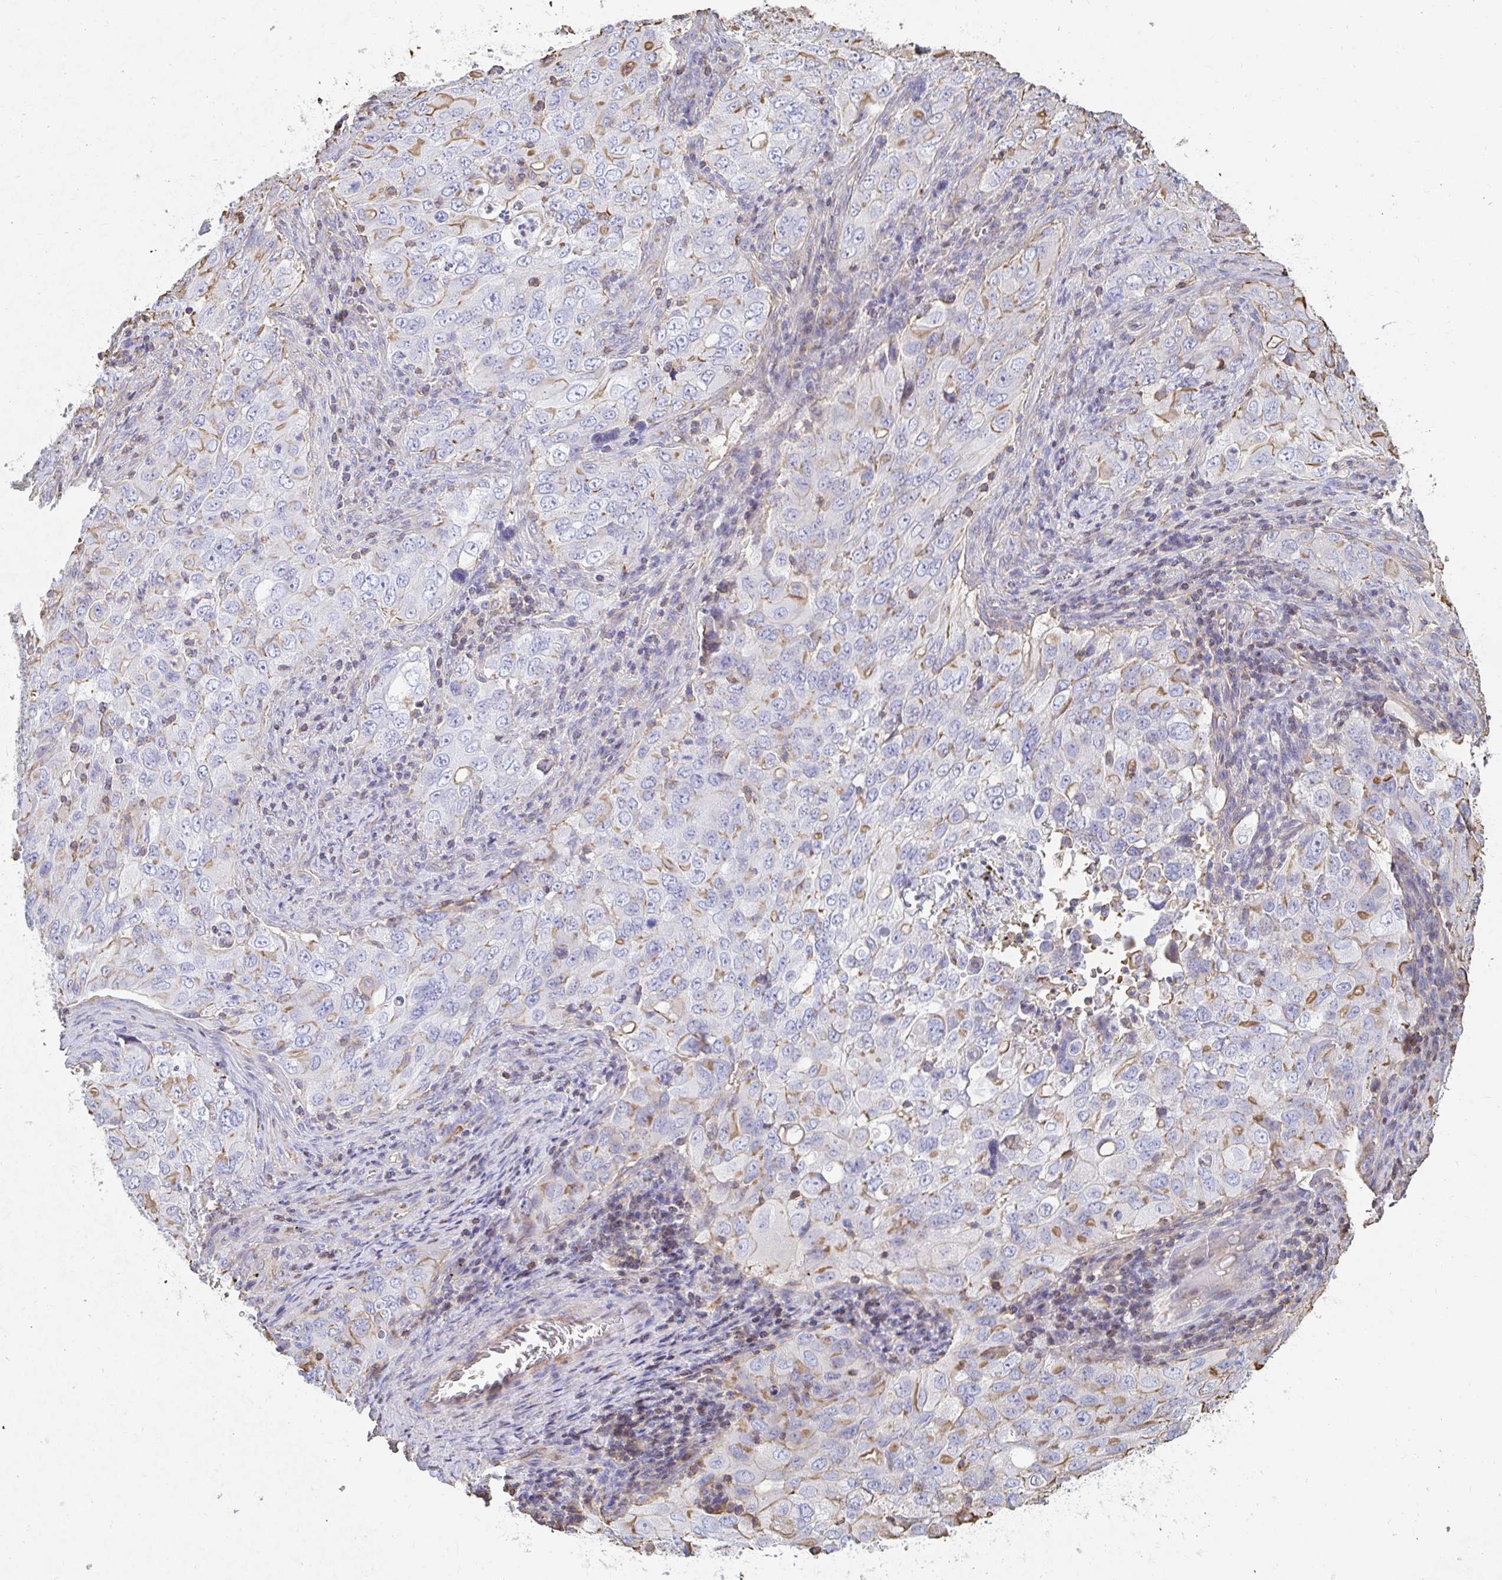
{"staining": {"intensity": "weak", "quantity": "<25%", "location": "cytoplasmic/membranous"}, "tissue": "lung cancer", "cell_type": "Tumor cells", "image_type": "cancer", "snomed": [{"axis": "morphology", "description": "Adenocarcinoma, NOS"}, {"axis": "morphology", "description": "Adenocarcinoma, metastatic, NOS"}, {"axis": "topography", "description": "Lymph node"}, {"axis": "topography", "description": "Lung"}], "caption": "DAB (3,3'-diaminobenzidine) immunohistochemical staining of human metastatic adenocarcinoma (lung) displays no significant positivity in tumor cells. (DAB IHC with hematoxylin counter stain).", "gene": "PTPN14", "patient": {"sex": "female", "age": 42}}